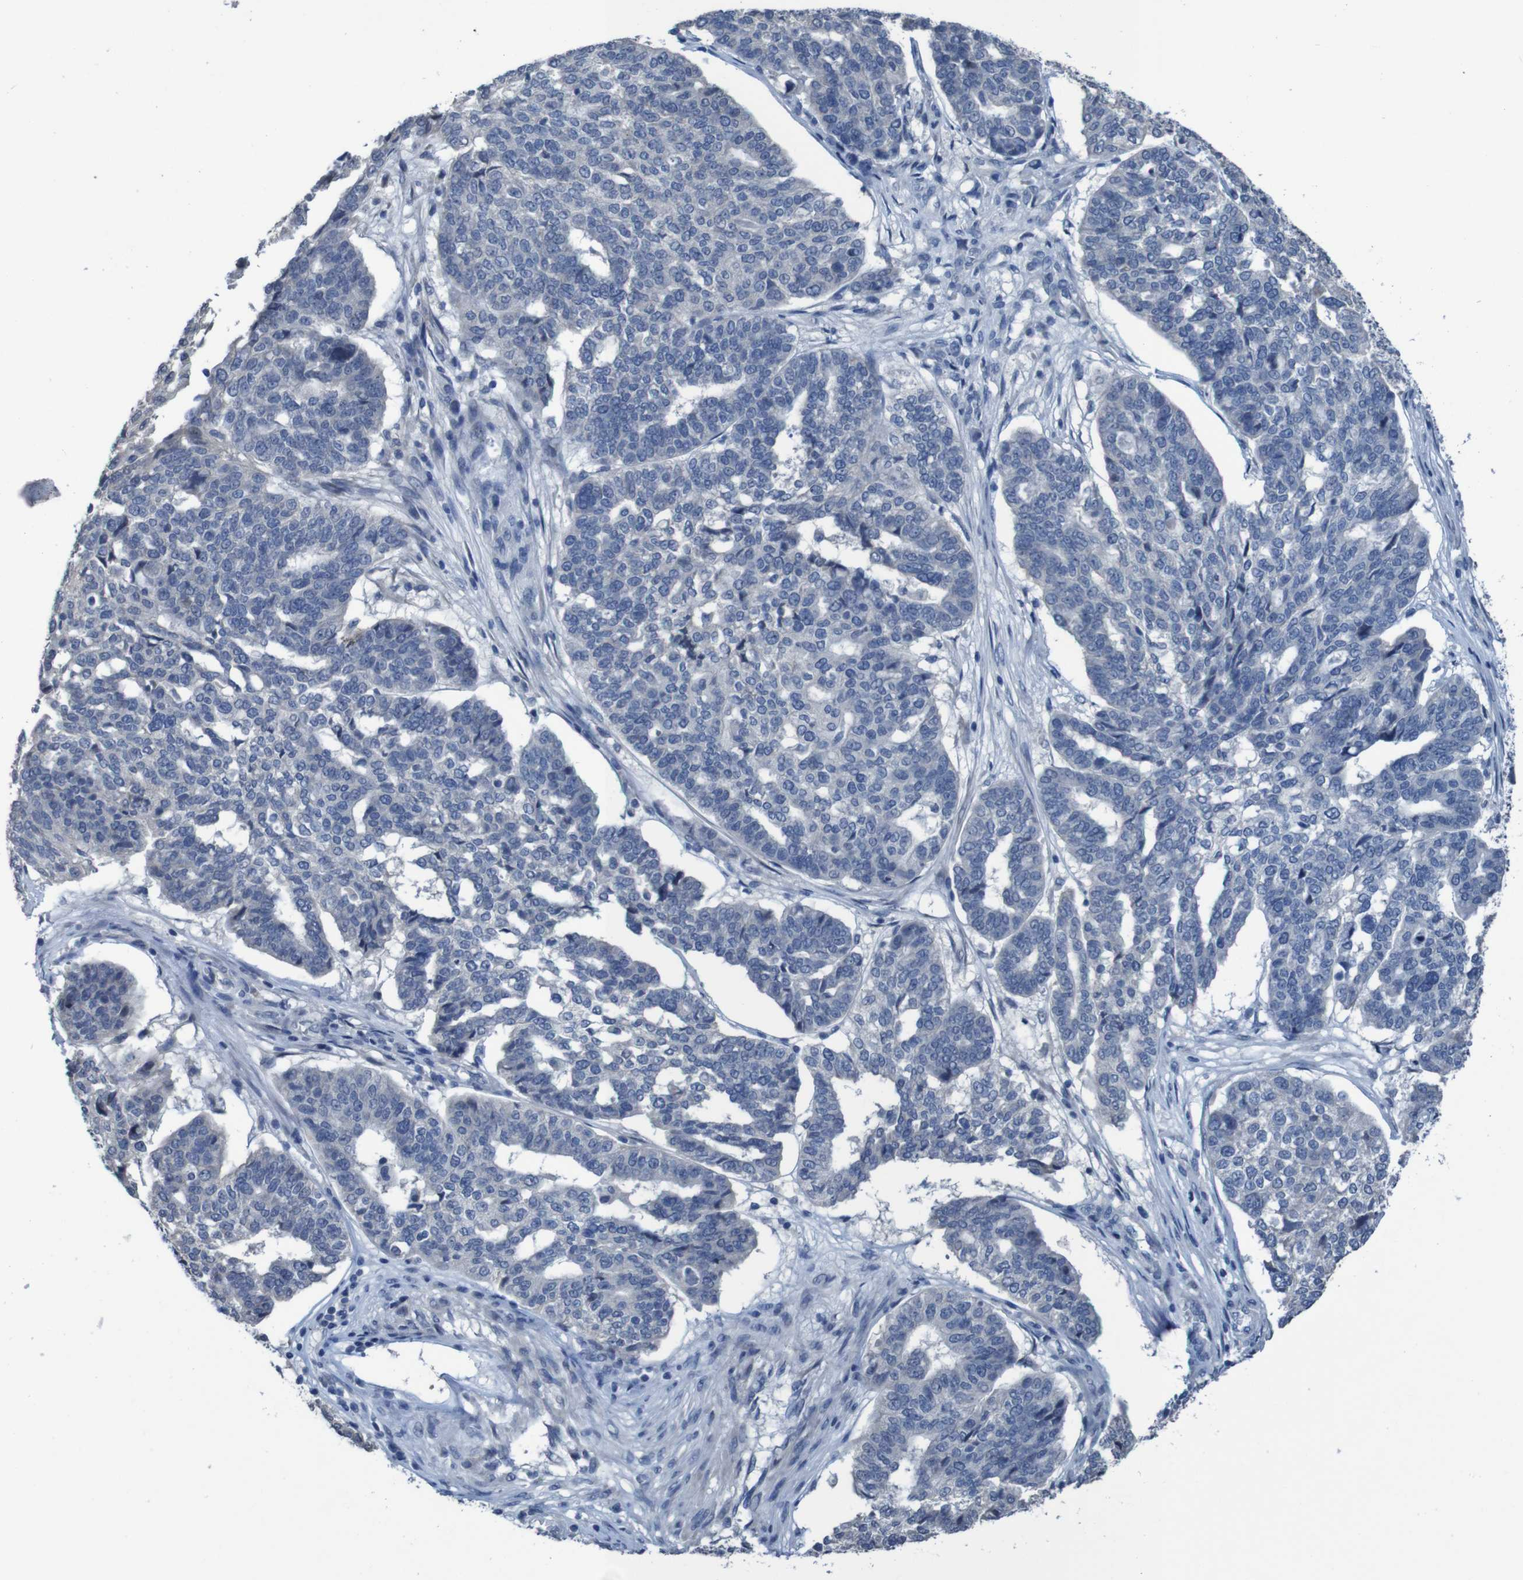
{"staining": {"intensity": "negative", "quantity": "none", "location": "none"}, "tissue": "ovarian cancer", "cell_type": "Tumor cells", "image_type": "cancer", "snomed": [{"axis": "morphology", "description": "Cystadenocarcinoma, serous, NOS"}, {"axis": "topography", "description": "Ovary"}], "caption": "Tumor cells show no significant staining in ovarian serous cystadenocarcinoma.", "gene": "CLDN18", "patient": {"sex": "female", "age": 59}}